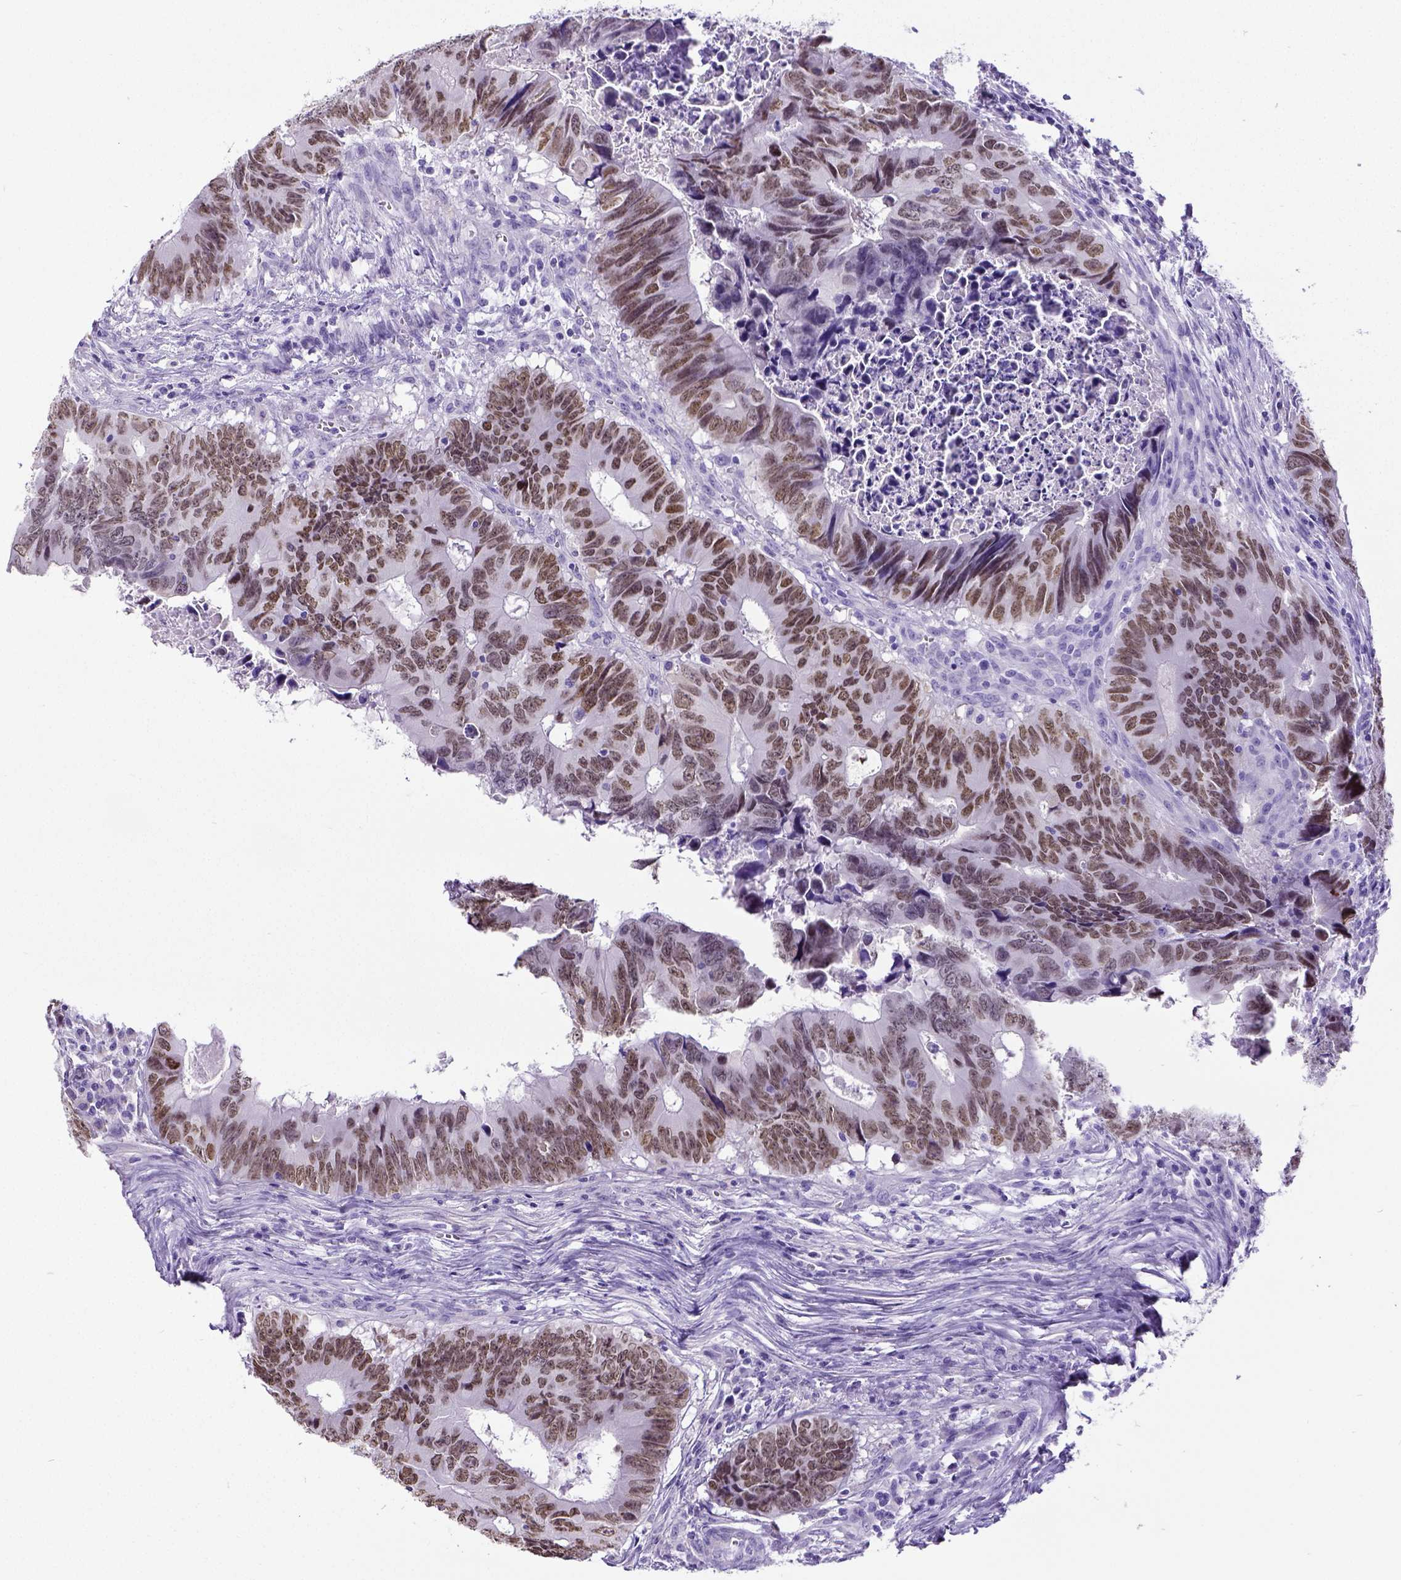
{"staining": {"intensity": "moderate", "quantity": "25%-75%", "location": "nuclear"}, "tissue": "colorectal cancer", "cell_type": "Tumor cells", "image_type": "cancer", "snomed": [{"axis": "morphology", "description": "Adenocarcinoma, NOS"}, {"axis": "topography", "description": "Colon"}], "caption": "Protein staining of colorectal adenocarcinoma tissue exhibits moderate nuclear positivity in about 25%-75% of tumor cells. The staining was performed using DAB, with brown indicating positive protein expression. Nuclei are stained blue with hematoxylin.", "gene": "SATB2", "patient": {"sex": "female", "age": 82}}